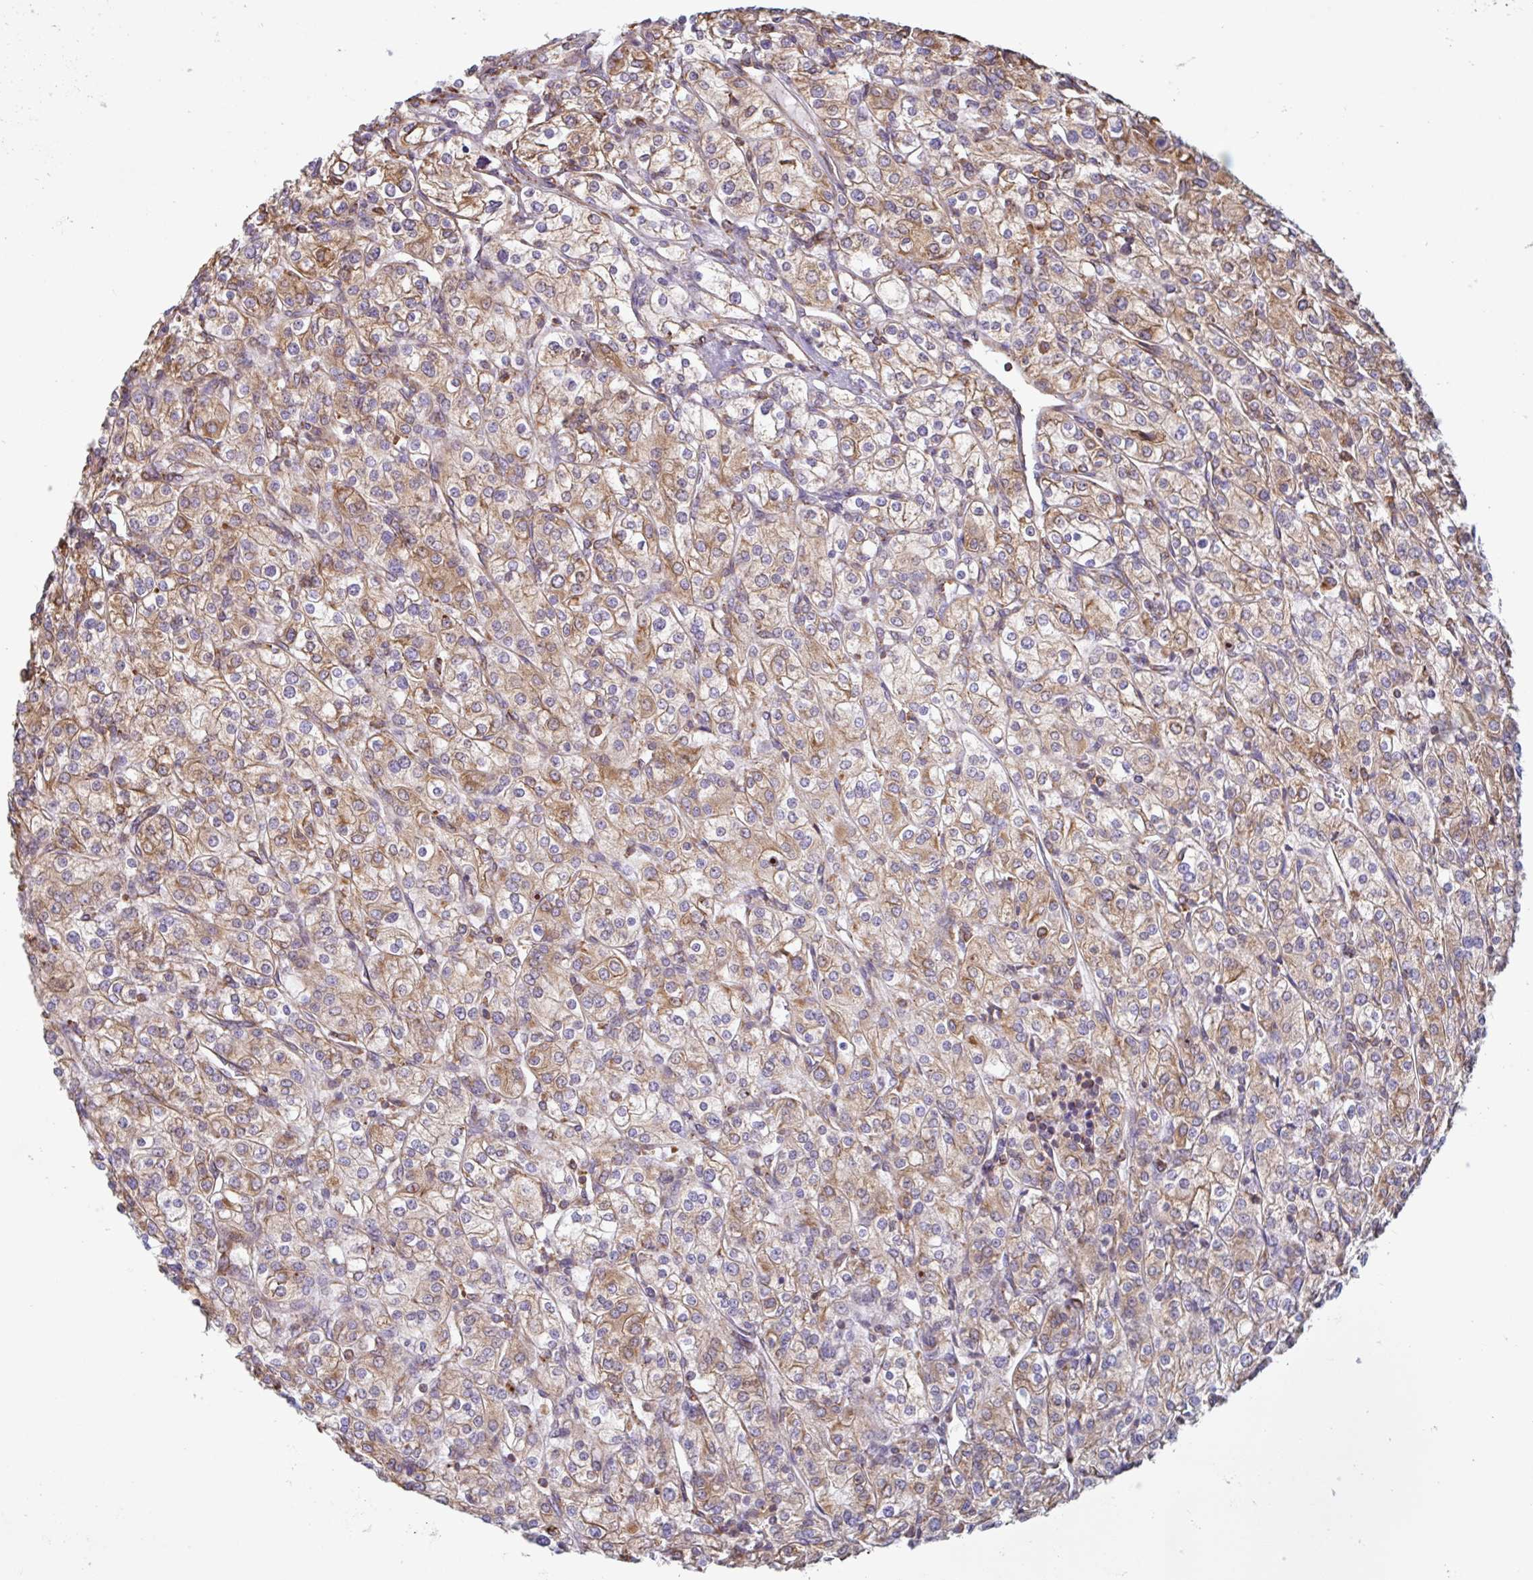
{"staining": {"intensity": "moderate", "quantity": "25%-75%", "location": "cytoplasmic/membranous"}, "tissue": "renal cancer", "cell_type": "Tumor cells", "image_type": "cancer", "snomed": [{"axis": "morphology", "description": "Adenocarcinoma, NOS"}, {"axis": "topography", "description": "Kidney"}], "caption": "IHC of human renal cancer (adenocarcinoma) displays medium levels of moderate cytoplasmic/membranous positivity in about 25%-75% of tumor cells.", "gene": "DOK4", "patient": {"sex": "male", "age": 80}}